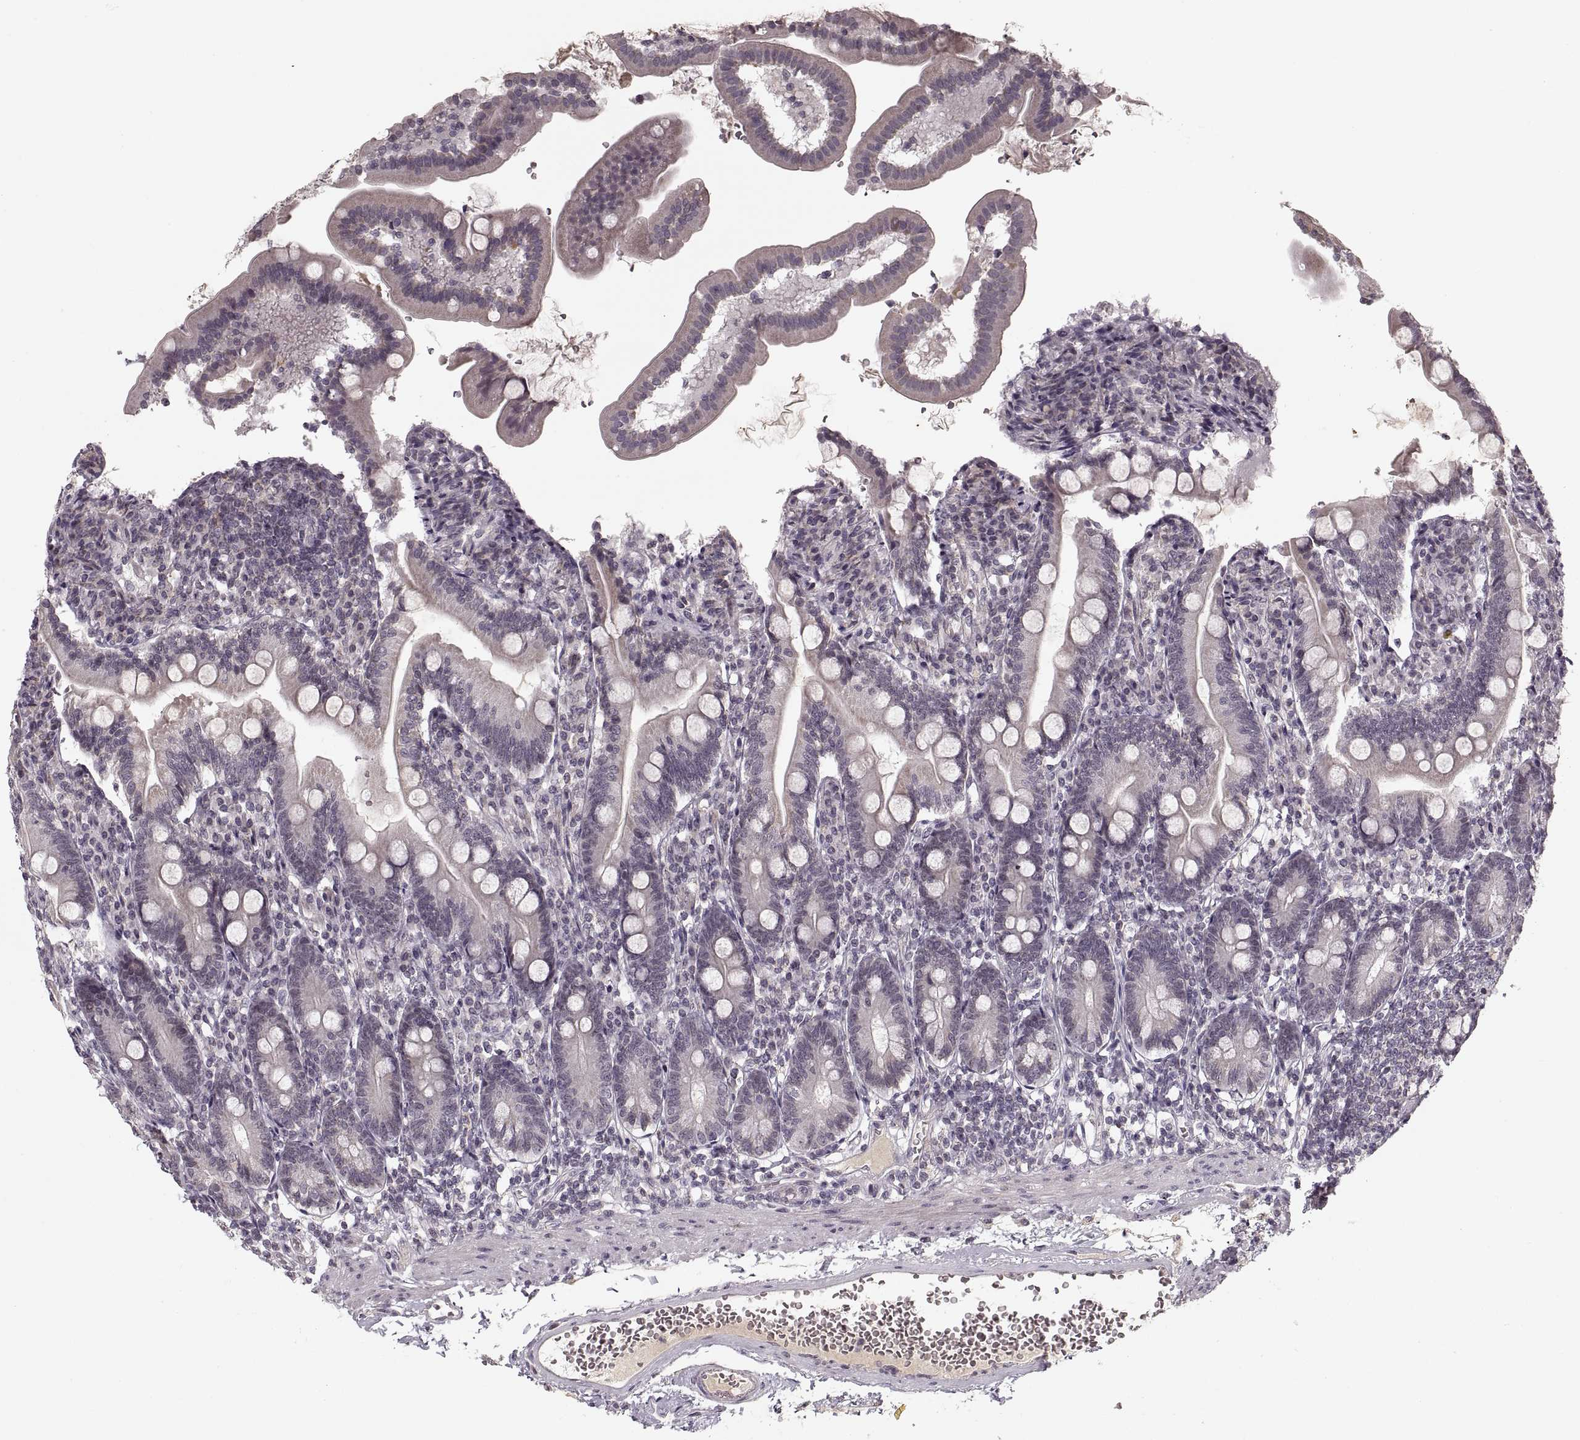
{"staining": {"intensity": "negative", "quantity": "none", "location": "none"}, "tissue": "duodenum", "cell_type": "Glandular cells", "image_type": "normal", "snomed": [{"axis": "morphology", "description": "Normal tissue, NOS"}, {"axis": "topography", "description": "Duodenum"}], "caption": "Normal duodenum was stained to show a protein in brown. There is no significant expression in glandular cells. The staining is performed using DAB brown chromogen with nuclei counter-stained in using hematoxylin.", "gene": "ASIC3", "patient": {"sex": "female", "age": 67}}